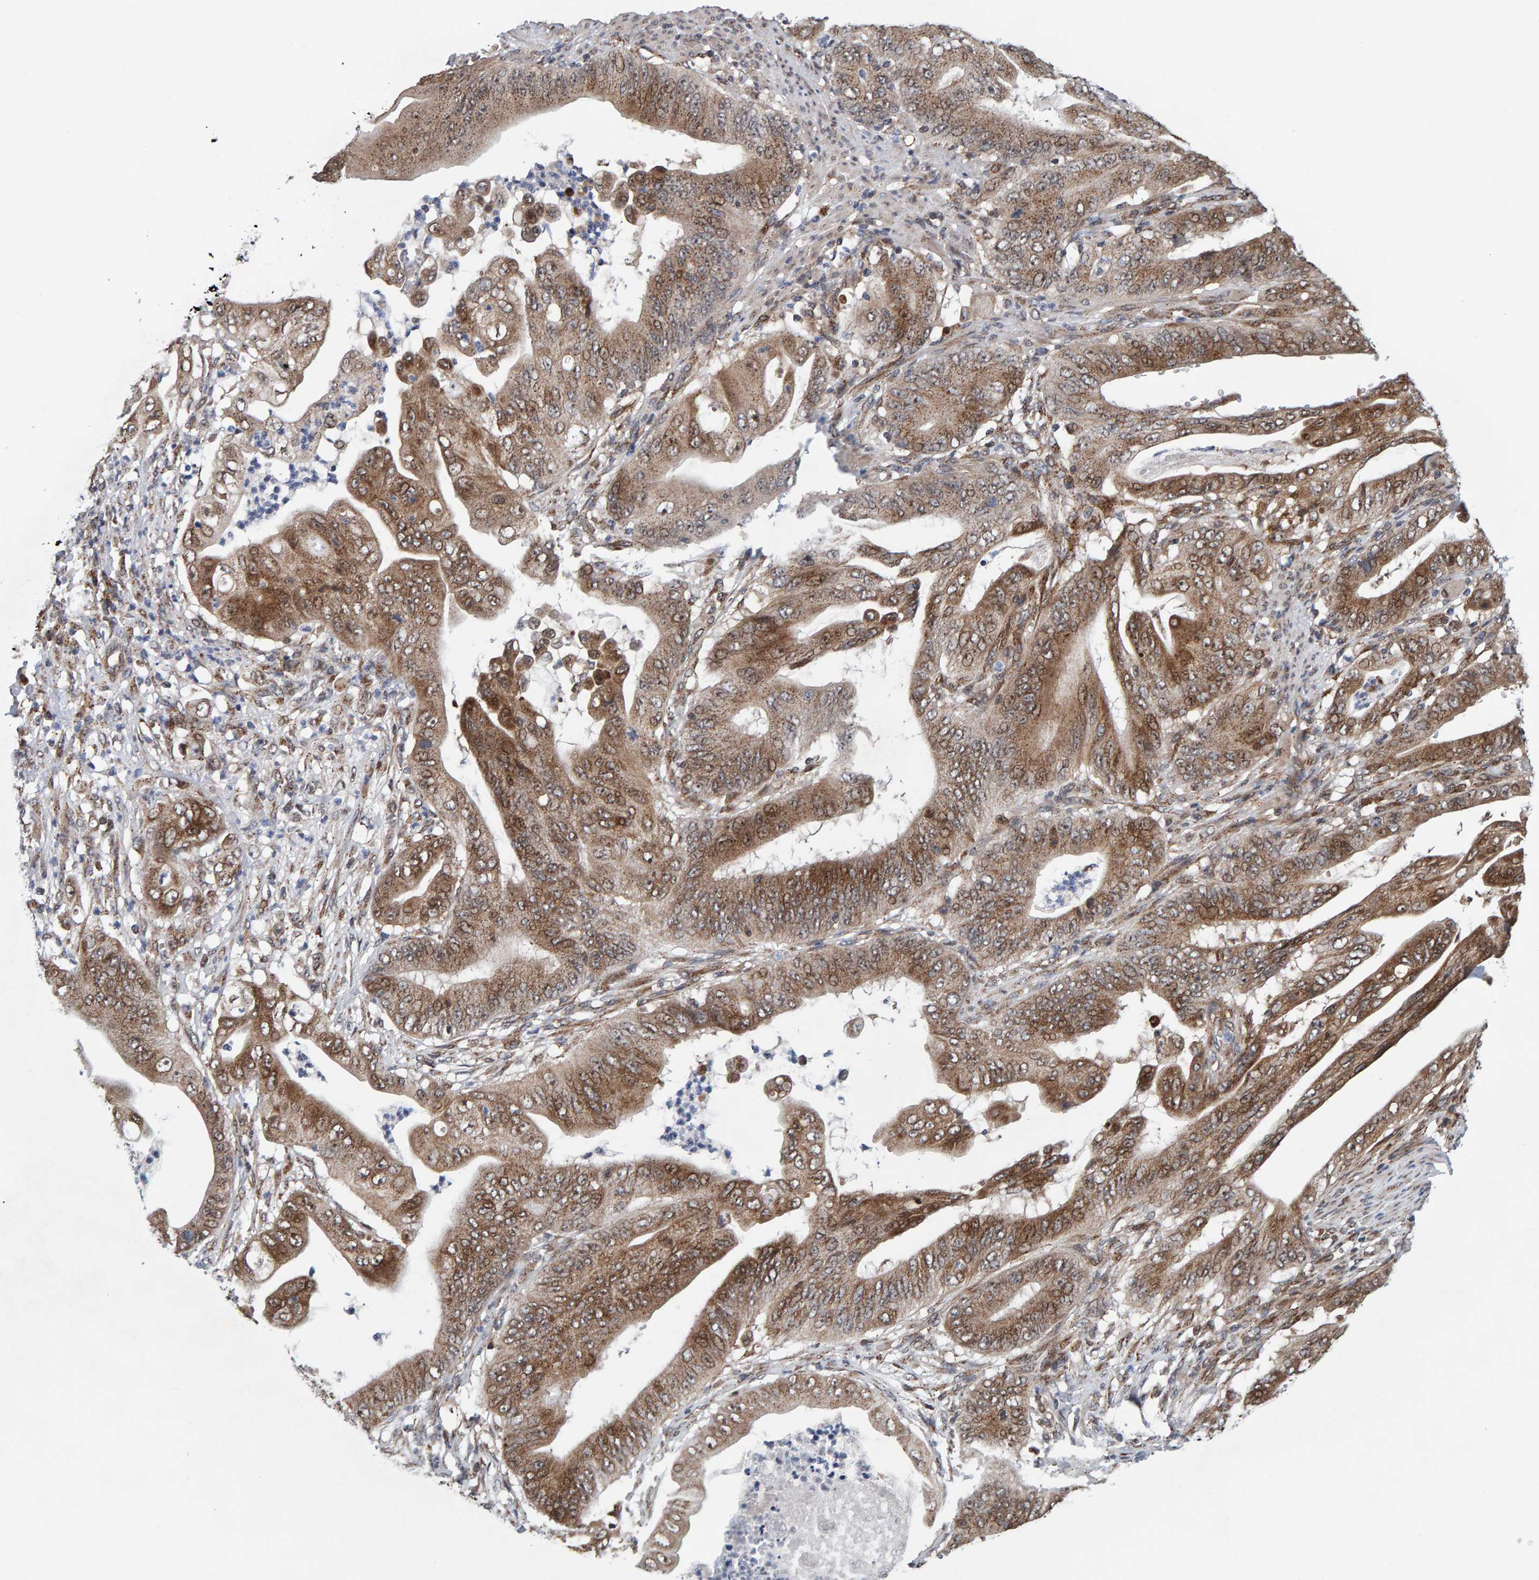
{"staining": {"intensity": "moderate", "quantity": ">75%", "location": "cytoplasmic/membranous"}, "tissue": "stomach cancer", "cell_type": "Tumor cells", "image_type": "cancer", "snomed": [{"axis": "morphology", "description": "Adenocarcinoma, NOS"}, {"axis": "topography", "description": "Stomach"}], "caption": "Immunohistochemical staining of stomach cancer (adenocarcinoma) demonstrates medium levels of moderate cytoplasmic/membranous positivity in approximately >75% of tumor cells.", "gene": "CCDC25", "patient": {"sex": "female", "age": 73}}